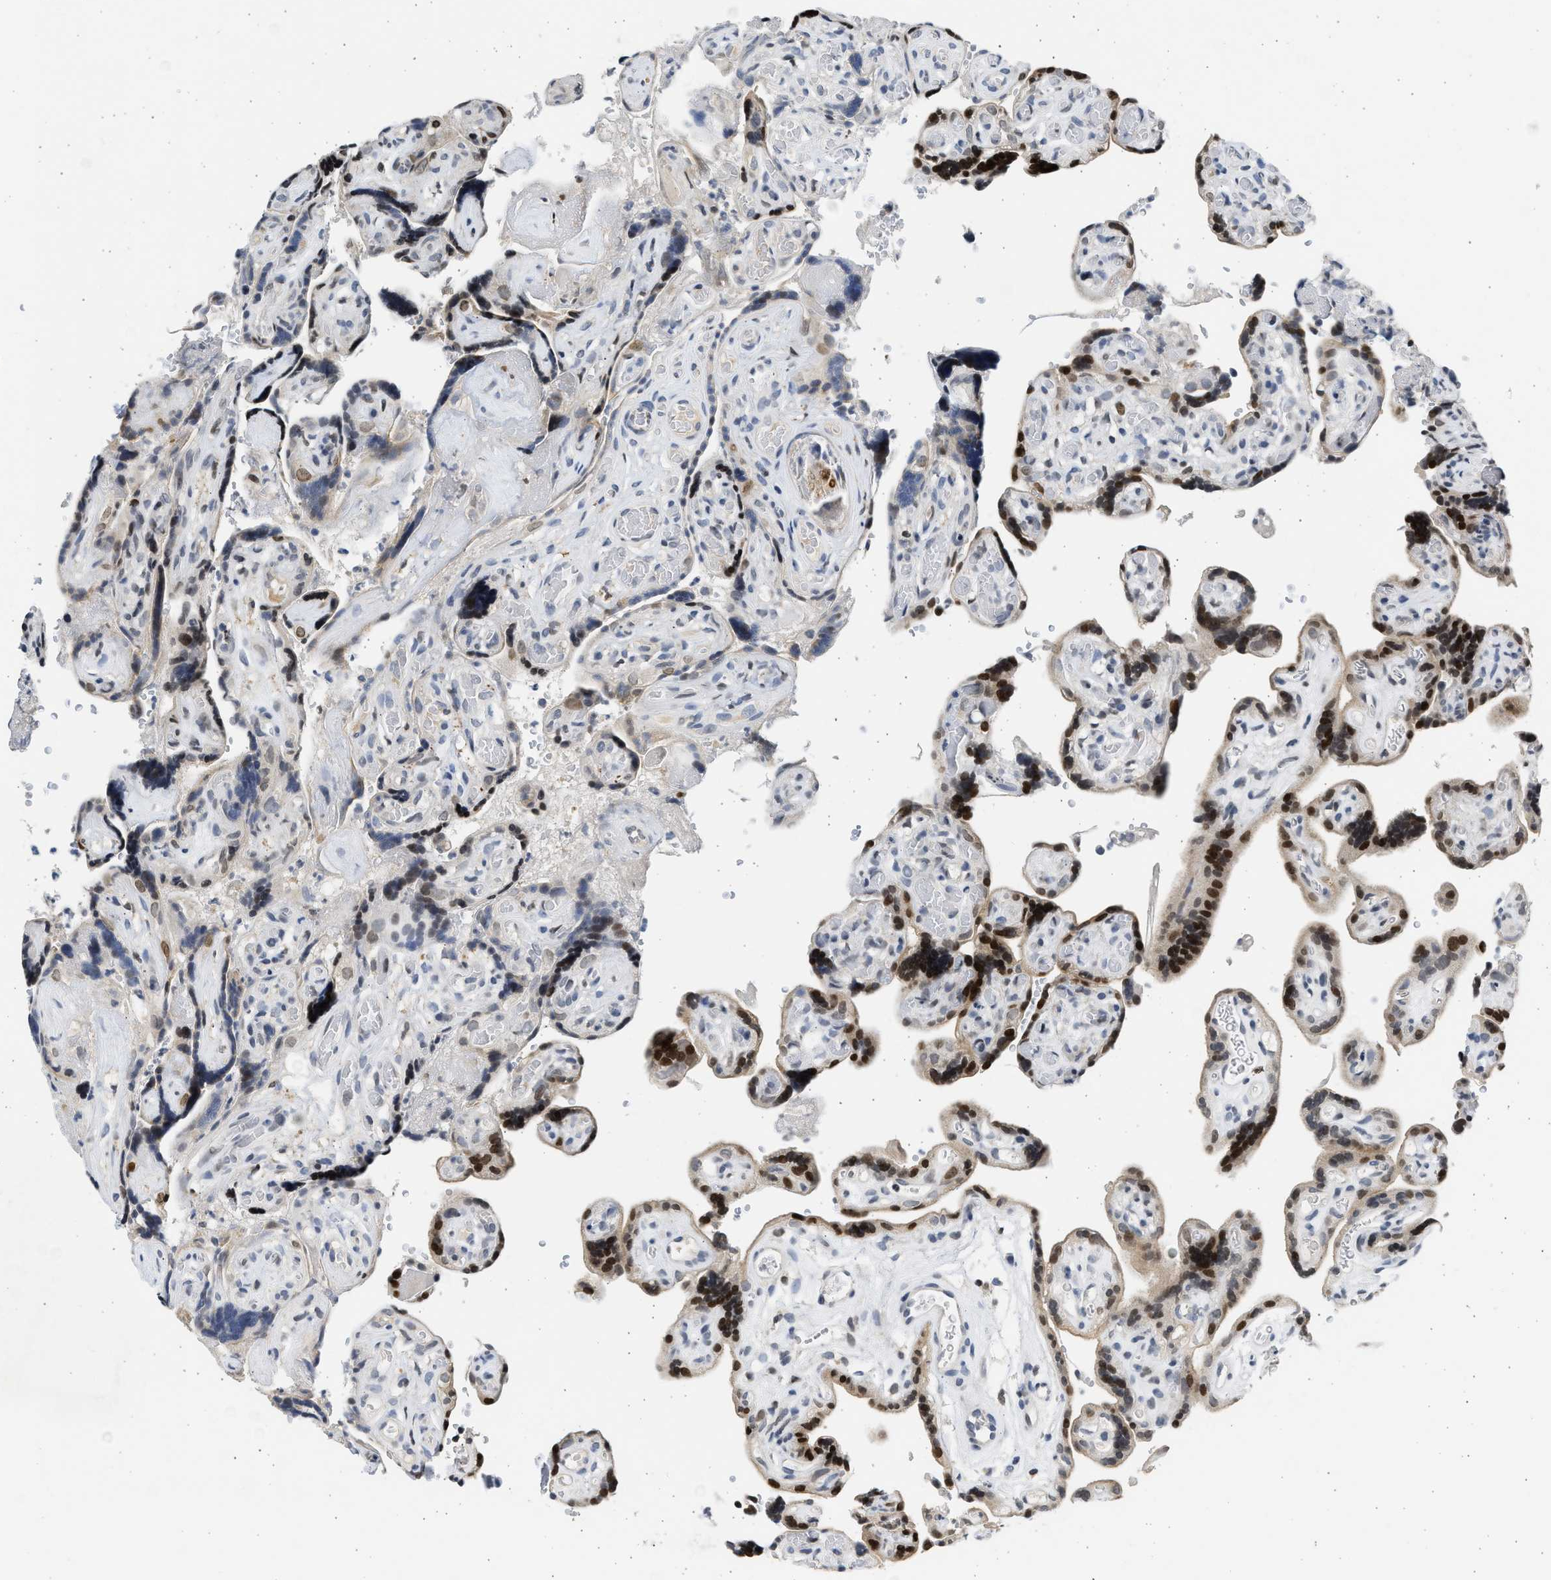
{"staining": {"intensity": "strong", "quantity": ">75%", "location": "nuclear"}, "tissue": "placenta", "cell_type": "Decidual cells", "image_type": "normal", "snomed": [{"axis": "morphology", "description": "Normal tissue, NOS"}, {"axis": "topography", "description": "Placenta"}], "caption": "A micrograph of human placenta stained for a protein shows strong nuclear brown staining in decidual cells.", "gene": "HMGN3", "patient": {"sex": "female", "age": 30}}